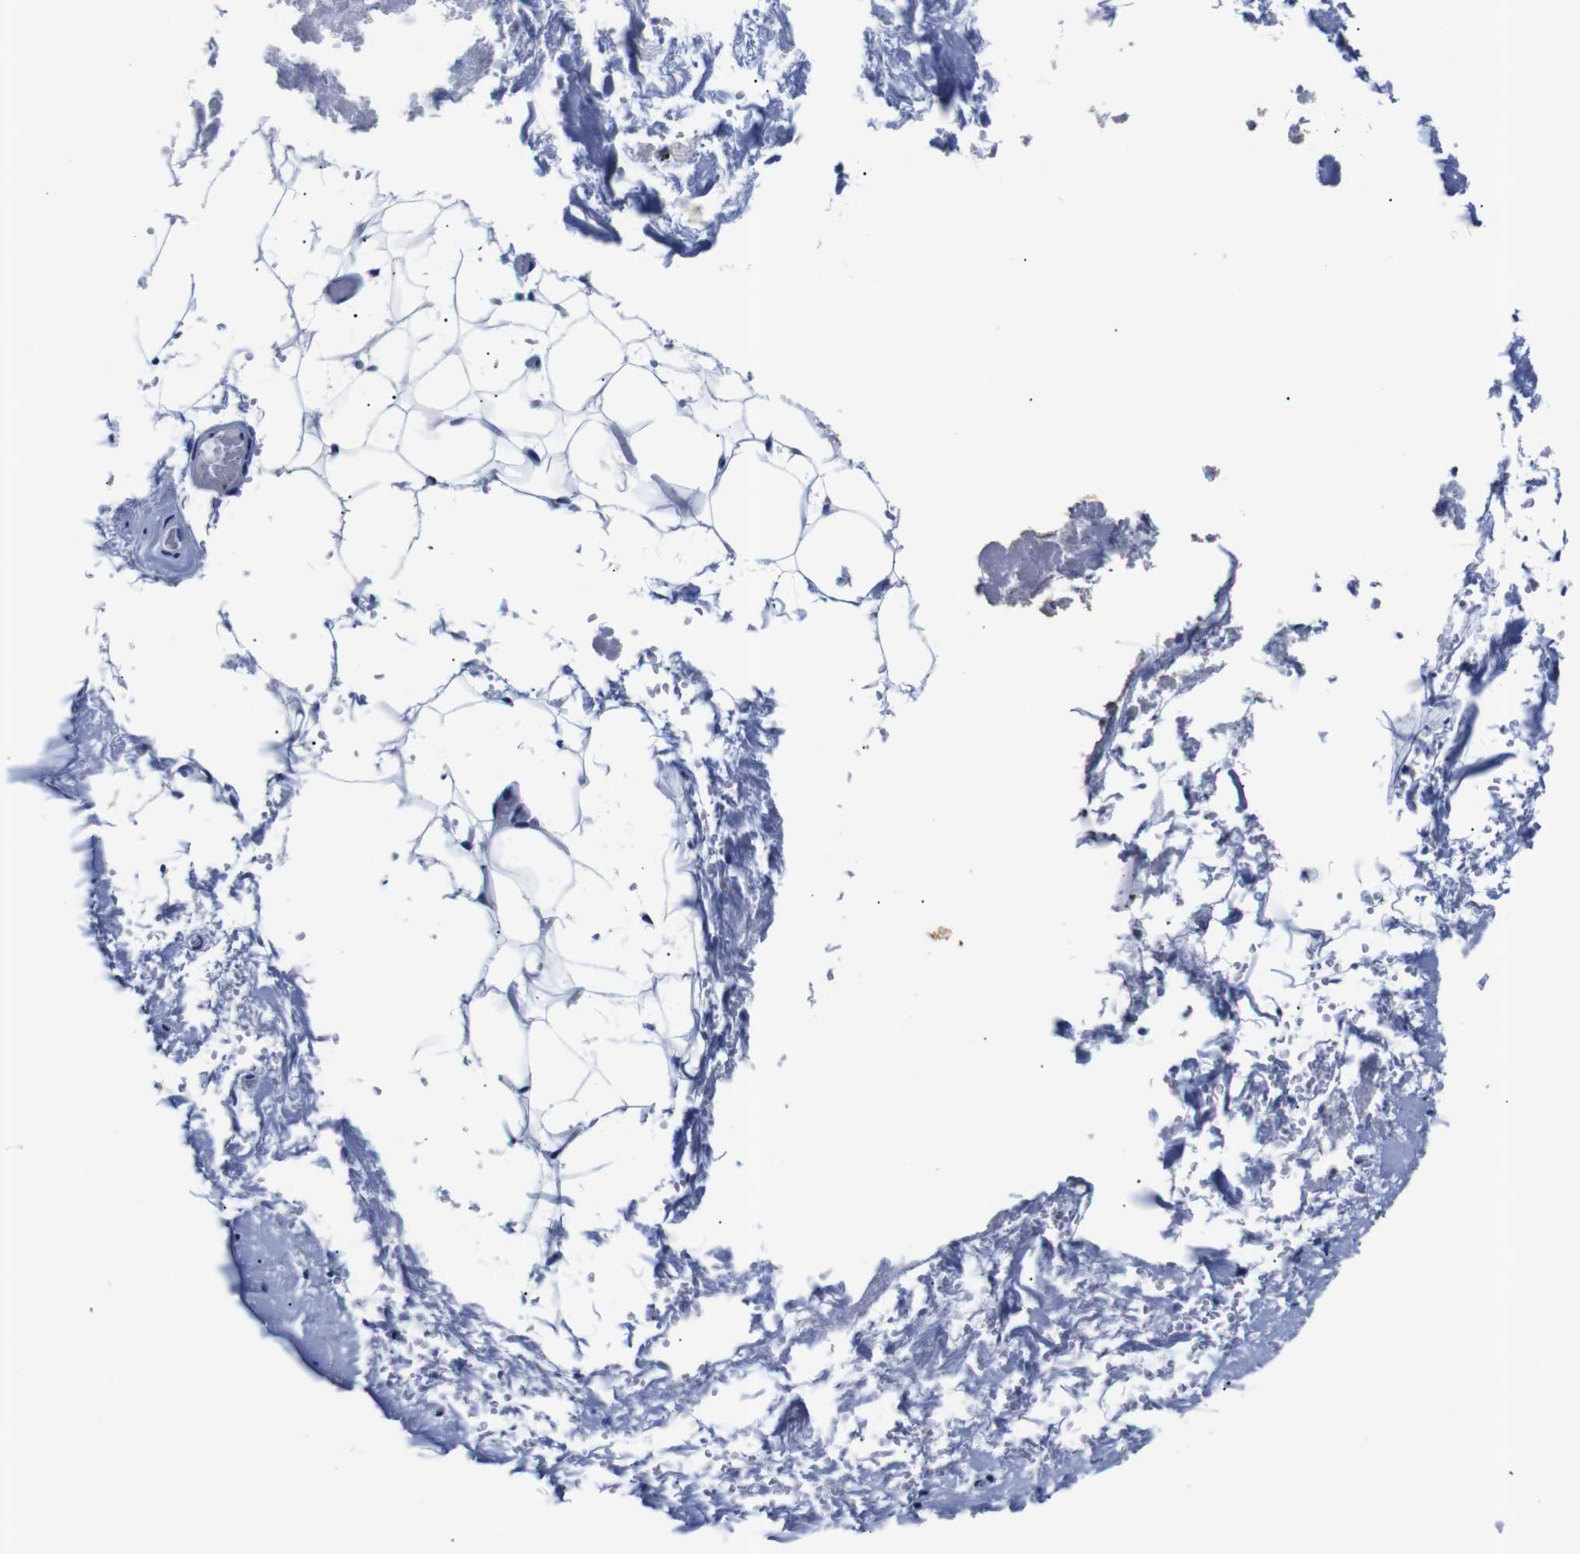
{"staining": {"intensity": "negative", "quantity": "none", "location": "none"}, "tissue": "breast", "cell_type": "Adipocytes", "image_type": "normal", "snomed": [{"axis": "morphology", "description": "Normal tissue, NOS"}, {"axis": "topography", "description": "Breast"}], "caption": "Normal breast was stained to show a protein in brown. There is no significant staining in adipocytes.", "gene": "GAP43", "patient": {"sex": "female", "age": 75}}